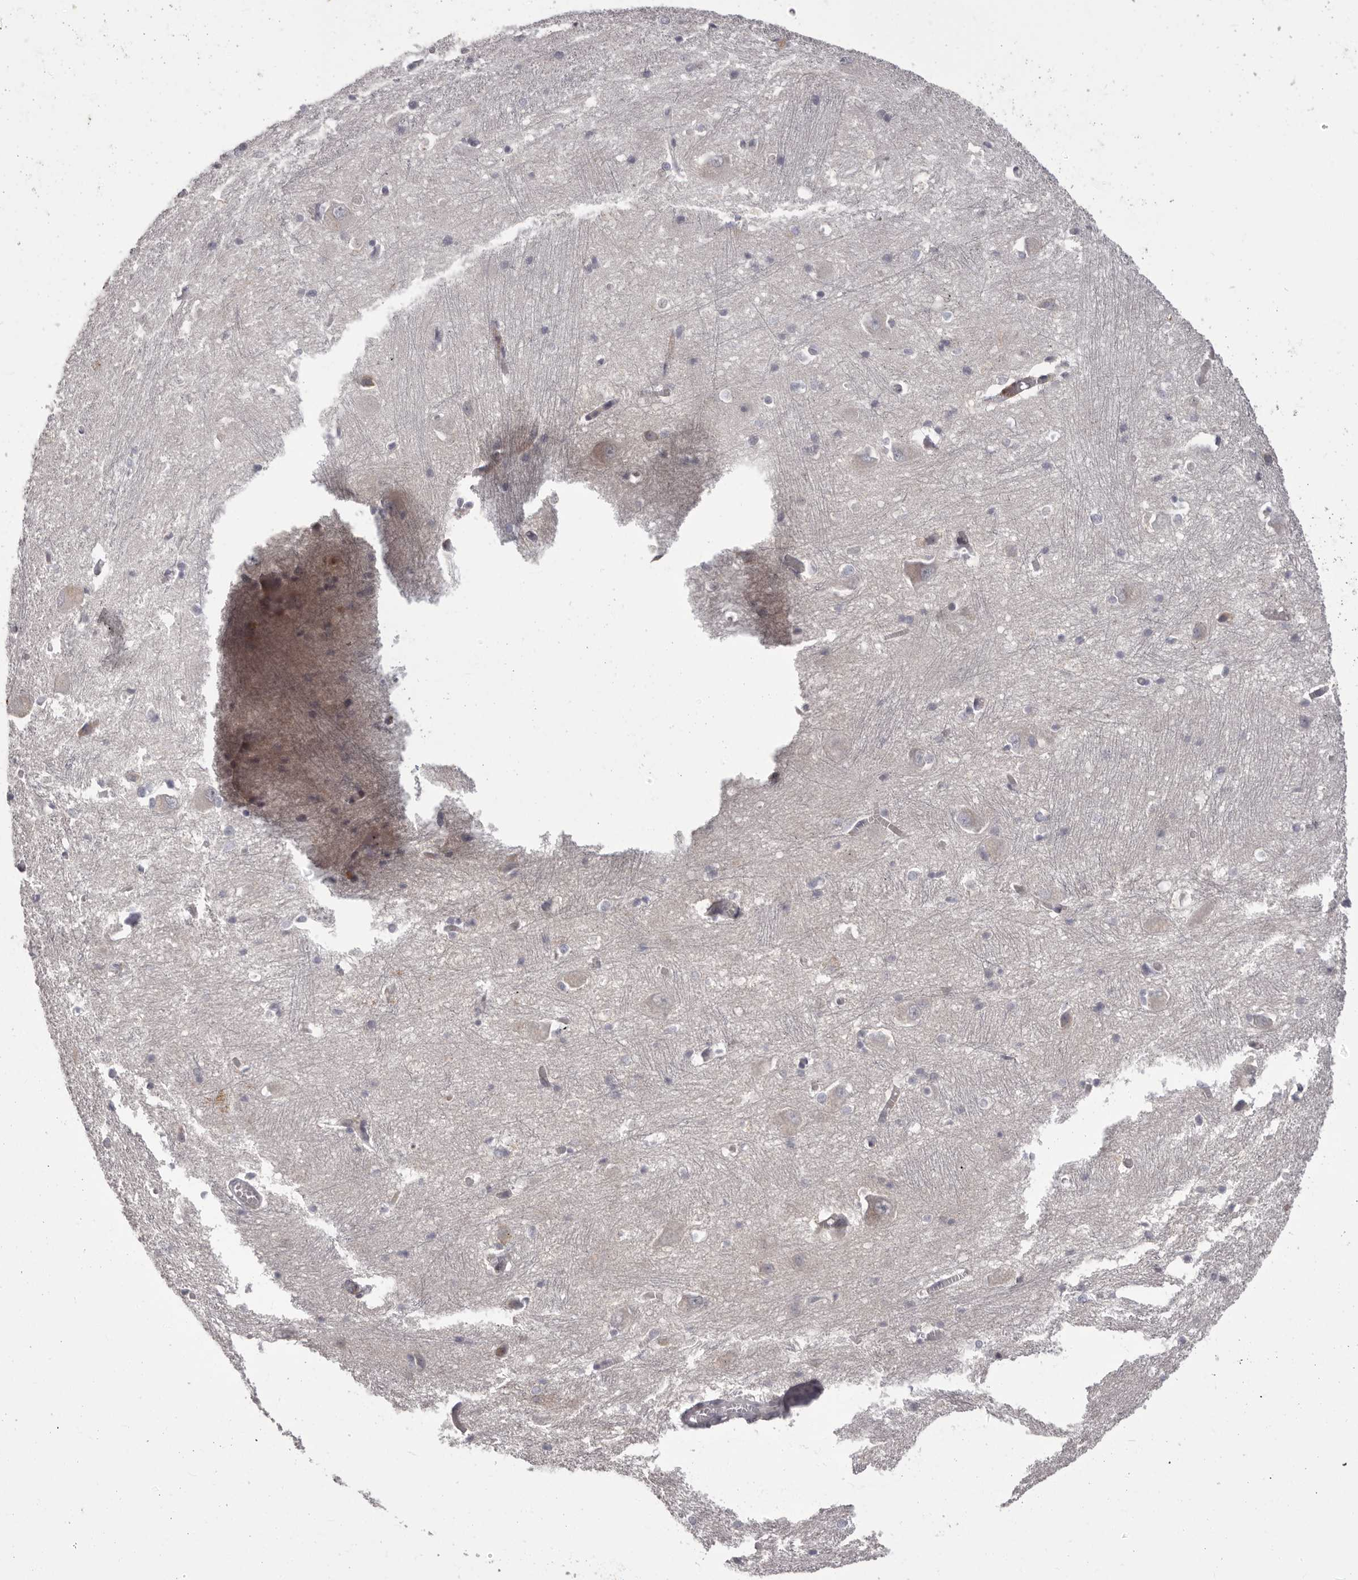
{"staining": {"intensity": "negative", "quantity": "none", "location": "none"}, "tissue": "caudate", "cell_type": "Glial cells", "image_type": "normal", "snomed": [{"axis": "morphology", "description": "Normal tissue, NOS"}, {"axis": "topography", "description": "Lateral ventricle wall"}], "caption": "Immunohistochemistry (IHC) histopathology image of benign human caudate stained for a protein (brown), which demonstrates no staining in glial cells.", "gene": "OTUD3", "patient": {"sex": "male", "age": 37}}